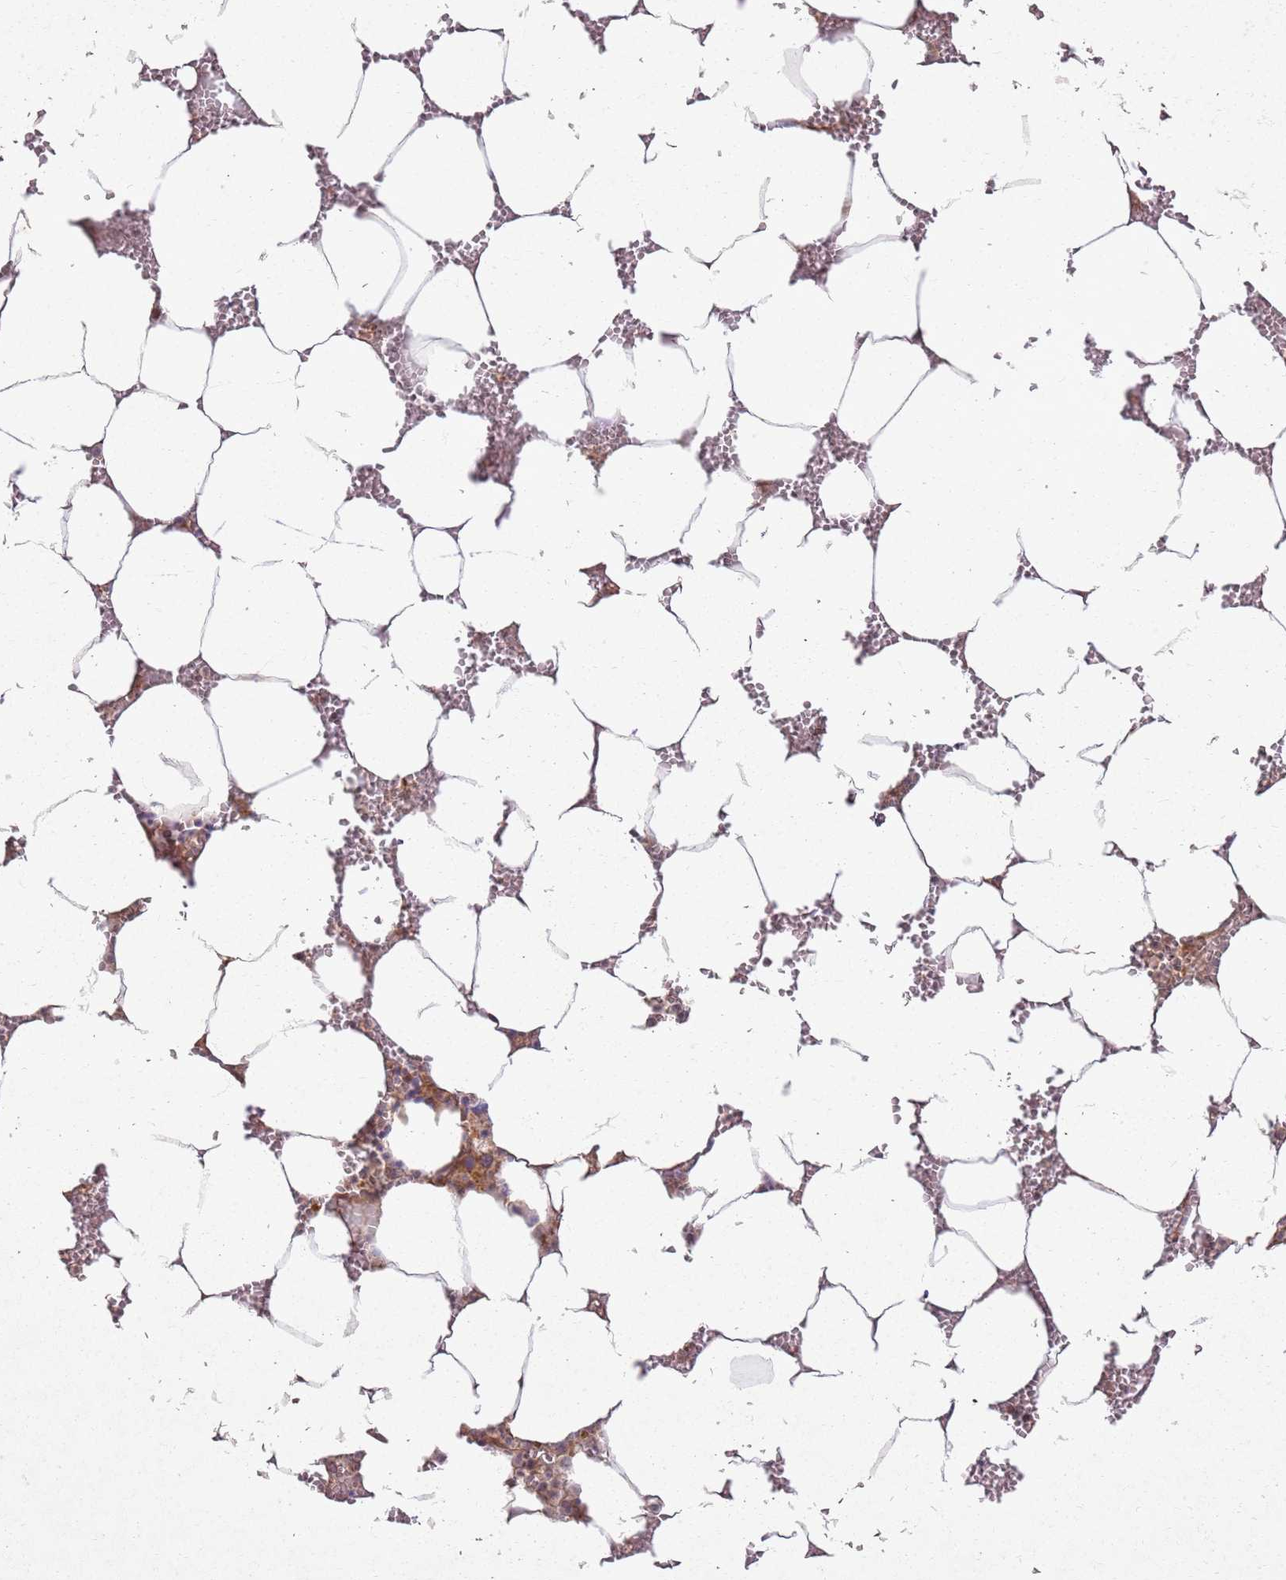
{"staining": {"intensity": "moderate", "quantity": "25%-75%", "location": "cytoplasmic/membranous,nuclear"}, "tissue": "bone marrow", "cell_type": "Hematopoietic cells", "image_type": "normal", "snomed": [{"axis": "morphology", "description": "Normal tissue, NOS"}, {"axis": "topography", "description": "Bone marrow"}], "caption": "About 25%-75% of hematopoietic cells in normal human bone marrow show moderate cytoplasmic/membranous,nuclear protein expression as visualized by brown immunohistochemical staining.", "gene": "ZNF623", "patient": {"sex": "male", "age": 70}}